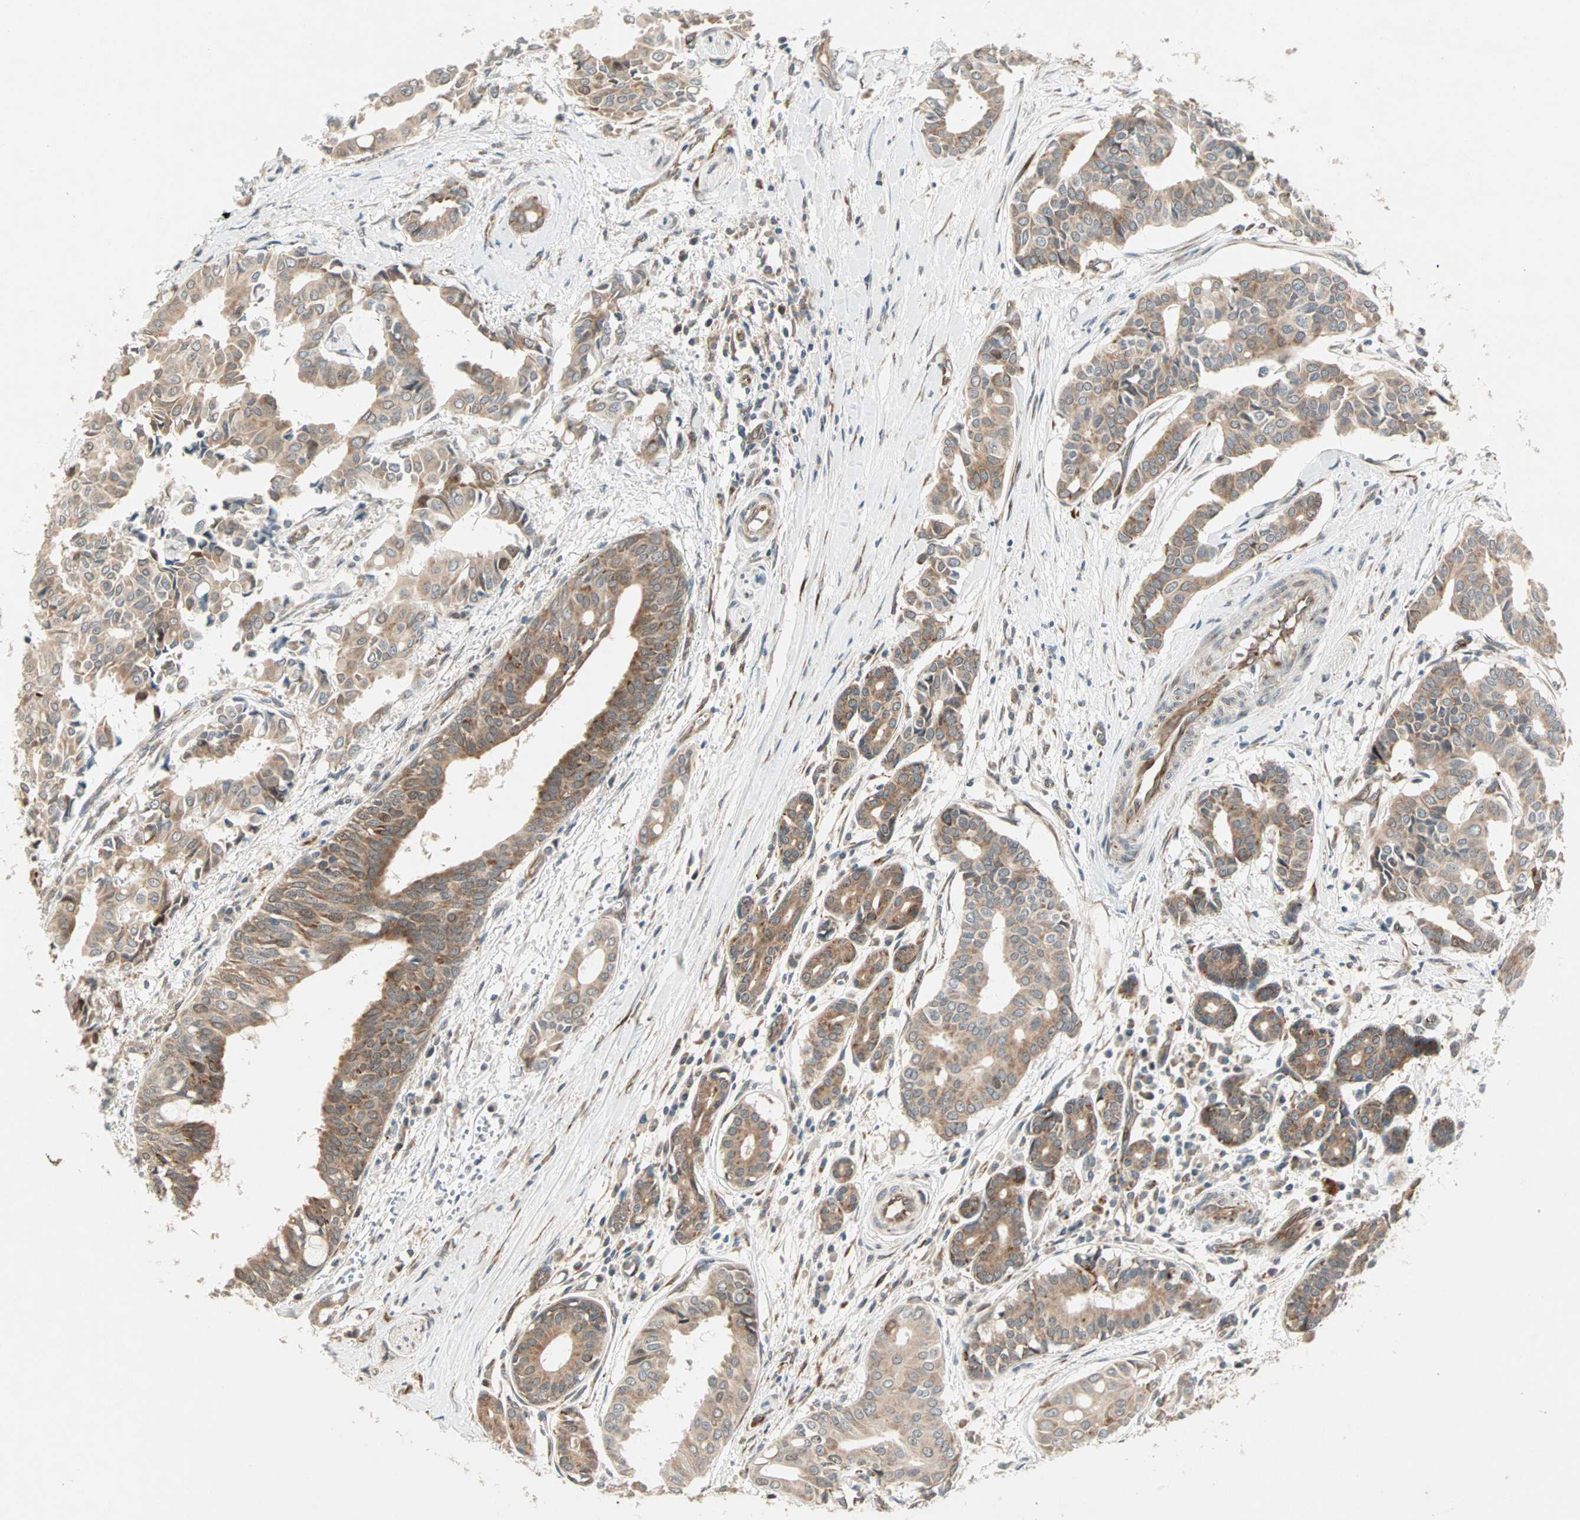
{"staining": {"intensity": "moderate", "quantity": ">75%", "location": "cytoplasmic/membranous"}, "tissue": "head and neck cancer", "cell_type": "Tumor cells", "image_type": "cancer", "snomed": [{"axis": "morphology", "description": "Adenocarcinoma, NOS"}, {"axis": "topography", "description": "Salivary gland"}, {"axis": "topography", "description": "Head-Neck"}], "caption": "This is an image of immunohistochemistry staining of head and neck cancer, which shows moderate expression in the cytoplasmic/membranous of tumor cells.", "gene": "ZNF37A", "patient": {"sex": "female", "age": 59}}